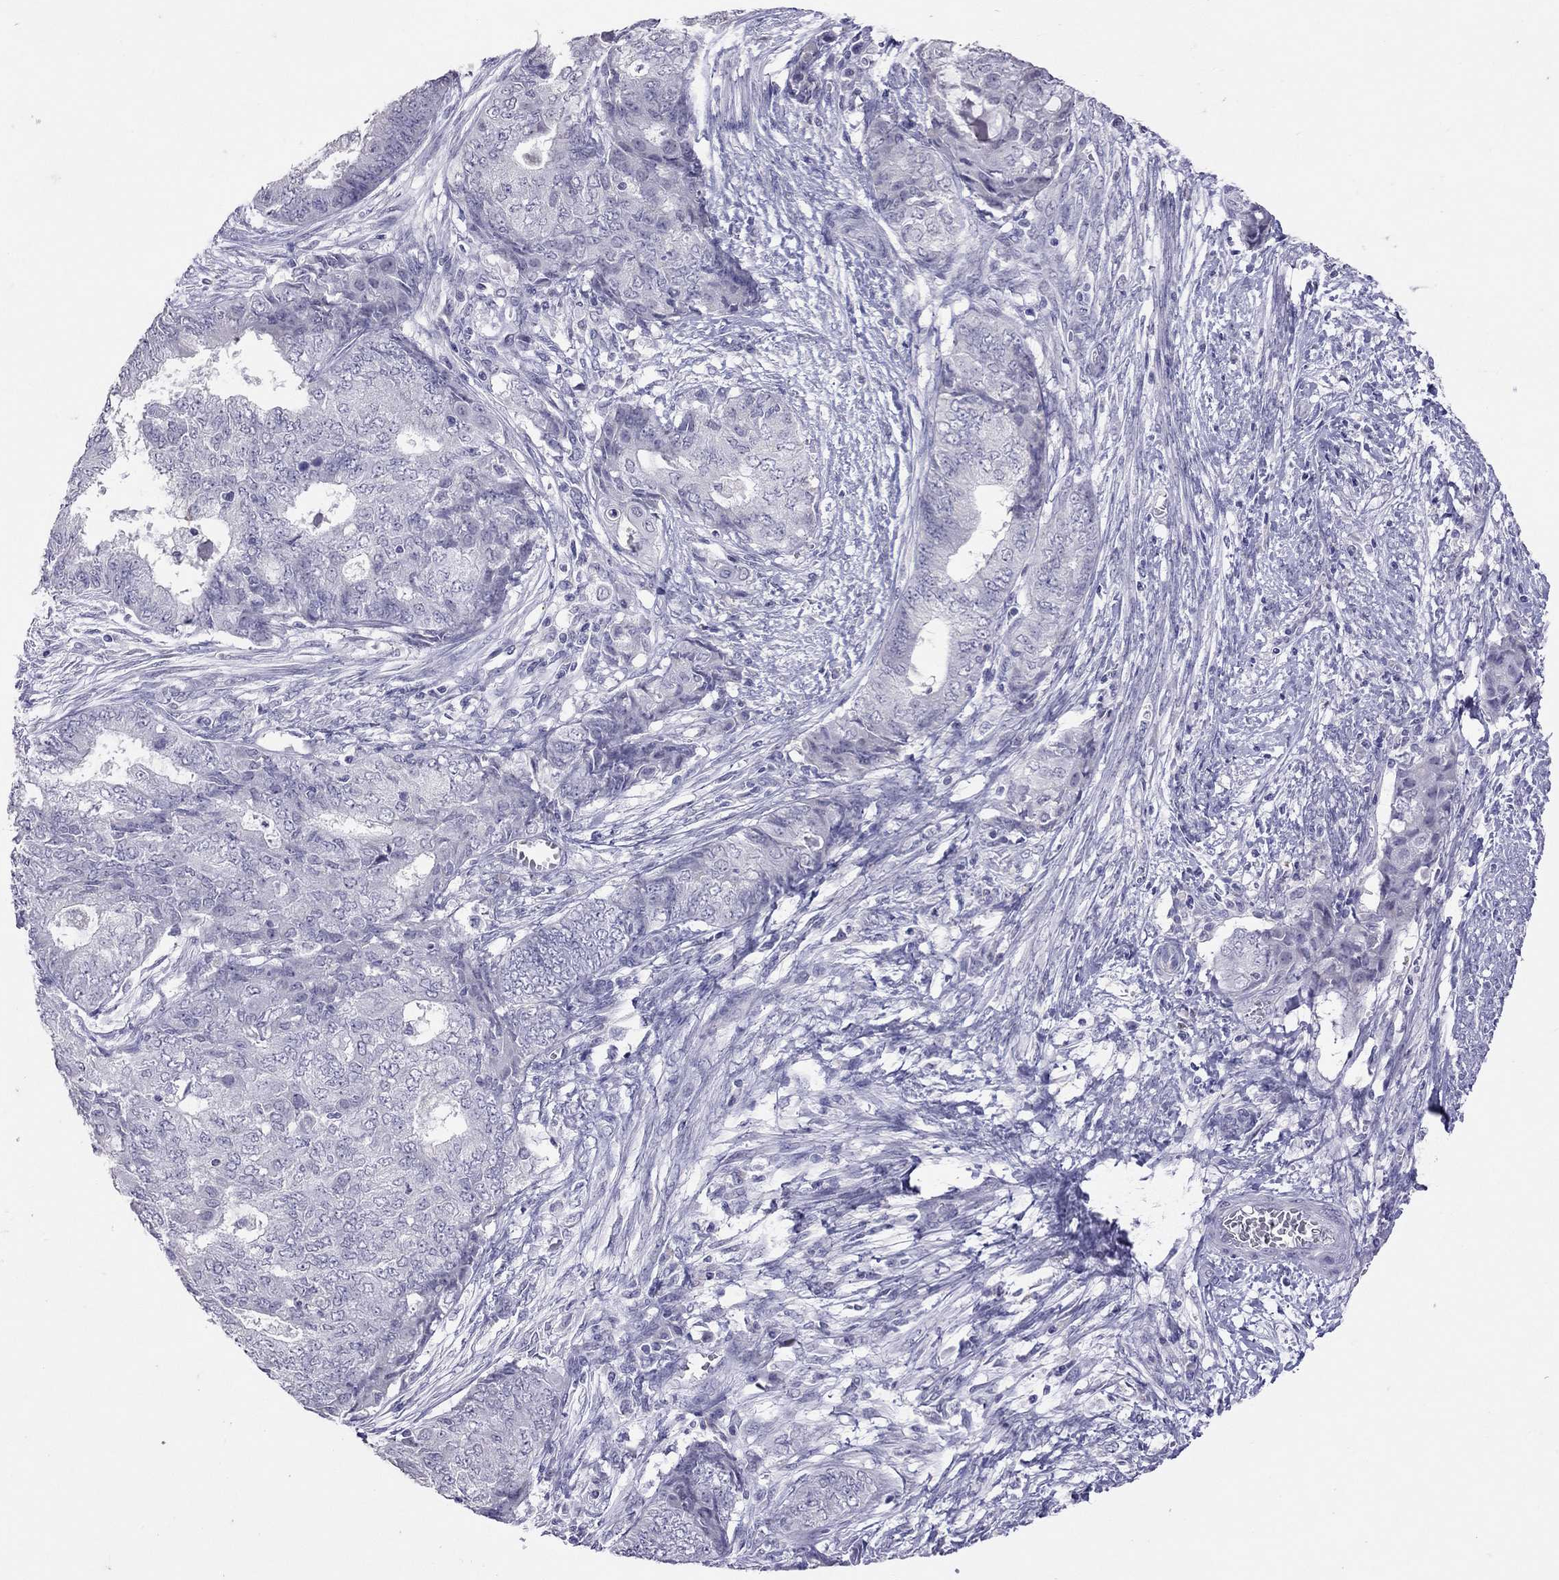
{"staining": {"intensity": "negative", "quantity": "none", "location": "none"}, "tissue": "endometrial cancer", "cell_type": "Tumor cells", "image_type": "cancer", "snomed": [{"axis": "morphology", "description": "Adenocarcinoma, NOS"}, {"axis": "topography", "description": "Endometrium"}], "caption": "This is a micrograph of immunohistochemistry (IHC) staining of endometrial cancer, which shows no expression in tumor cells.", "gene": "SLAMF1", "patient": {"sex": "female", "age": 62}}